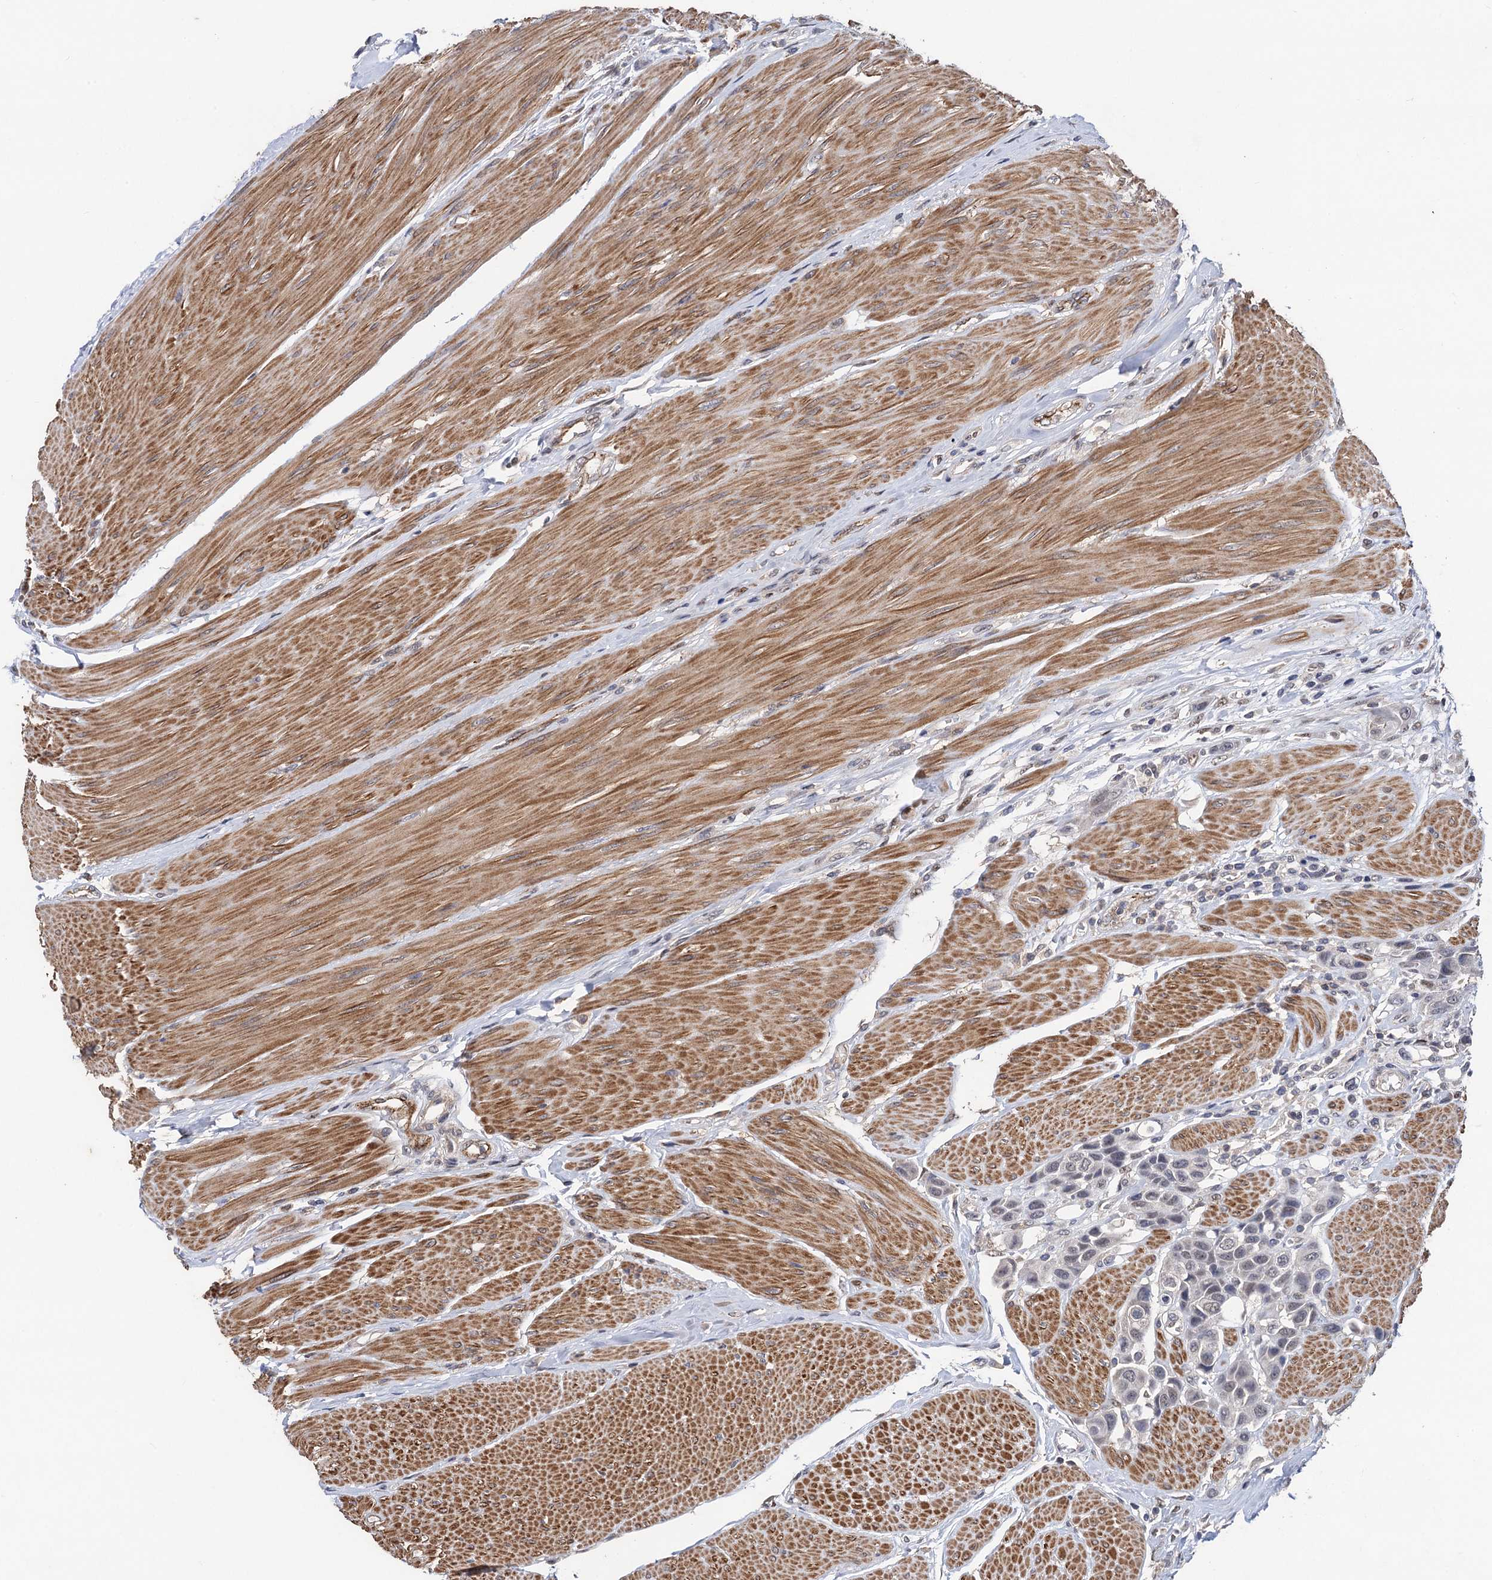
{"staining": {"intensity": "weak", "quantity": "<25%", "location": "nuclear"}, "tissue": "urothelial cancer", "cell_type": "Tumor cells", "image_type": "cancer", "snomed": [{"axis": "morphology", "description": "Urothelial carcinoma, High grade"}, {"axis": "topography", "description": "Urinary bladder"}], "caption": "Tumor cells show no significant expression in urothelial cancer.", "gene": "PPTC7", "patient": {"sex": "male", "age": 50}}